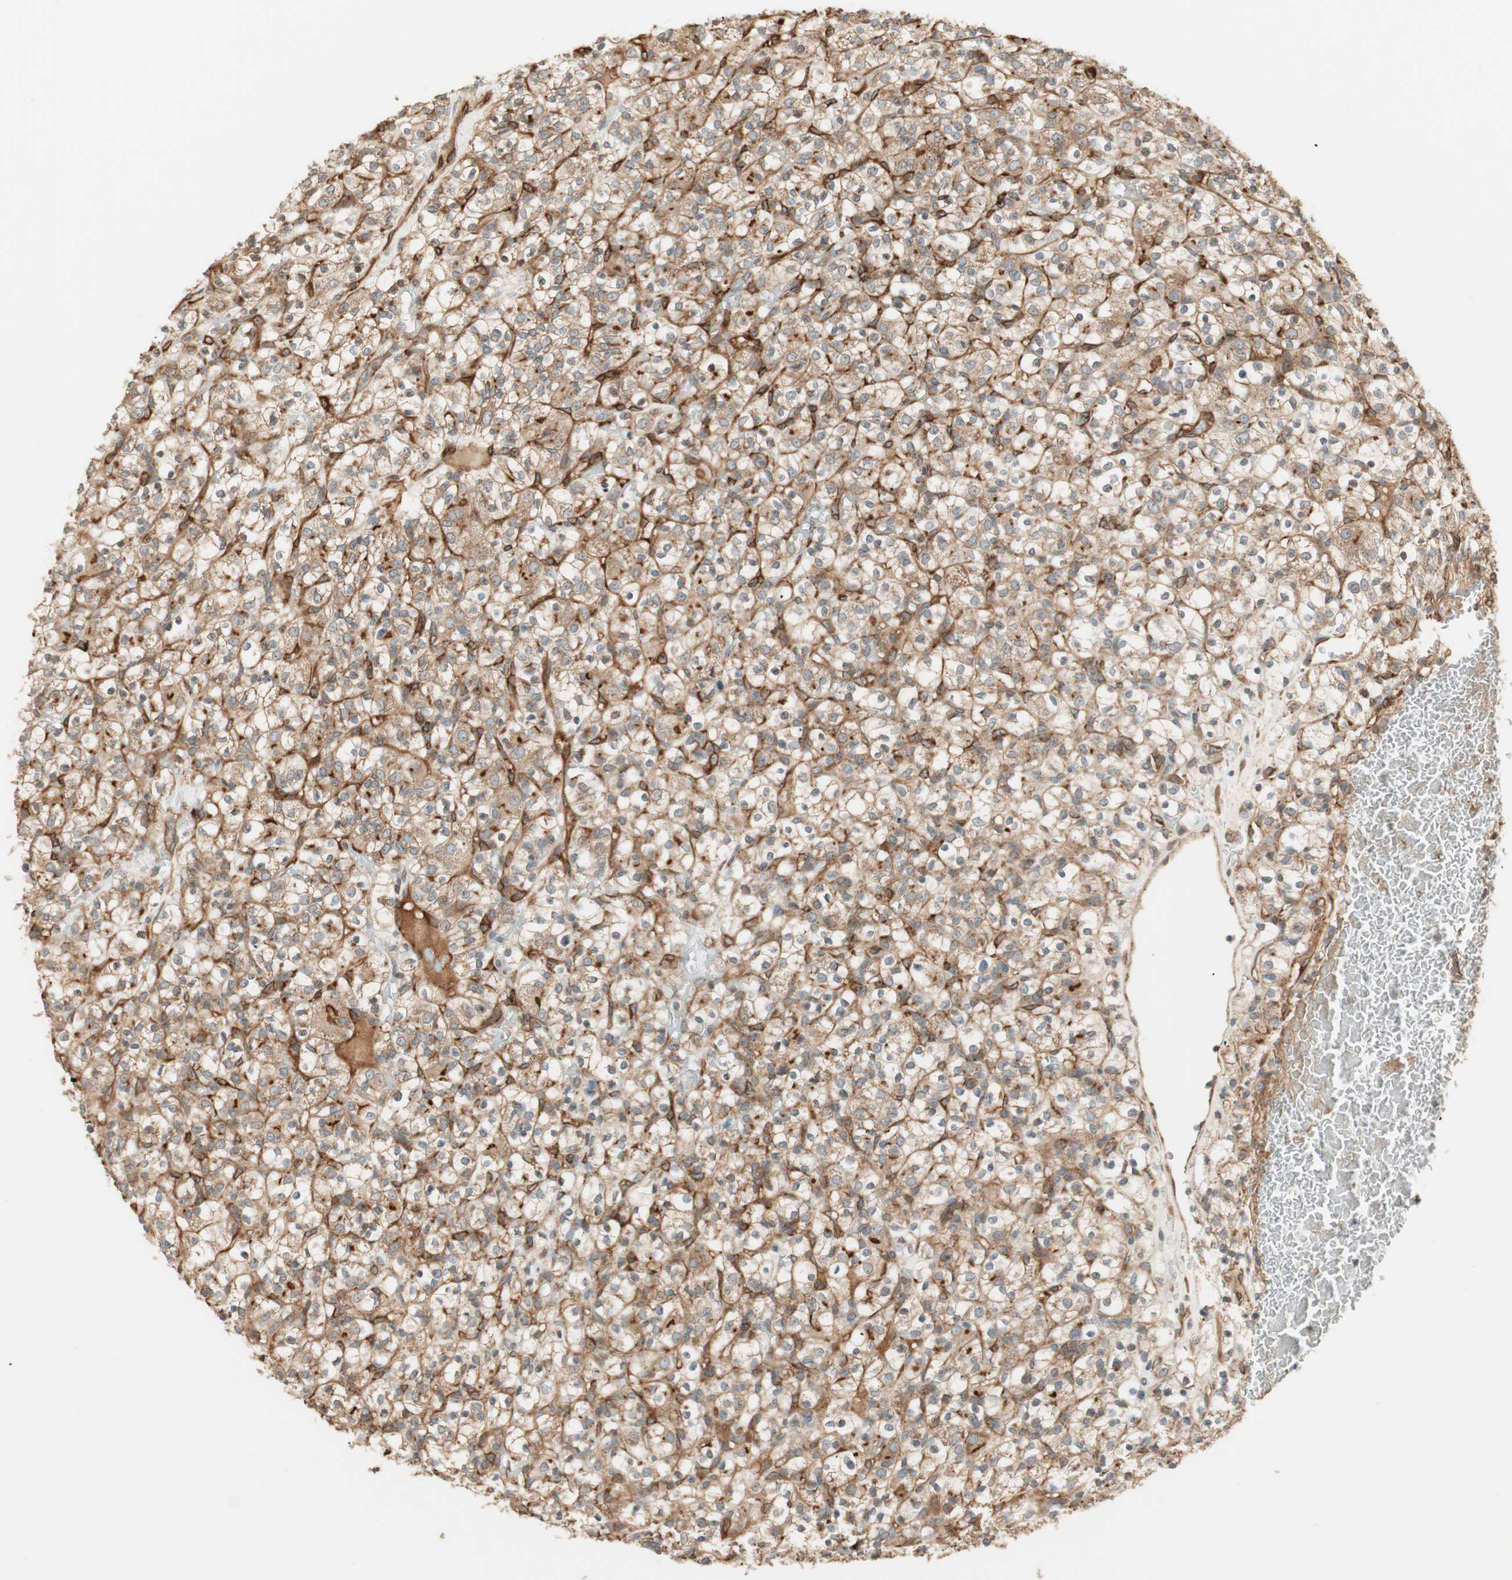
{"staining": {"intensity": "moderate", "quantity": ">75%", "location": "cytoplasmic/membranous"}, "tissue": "renal cancer", "cell_type": "Tumor cells", "image_type": "cancer", "snomed": [{"axis": "morphology", "description": "Normal tissue, NOS"}, {"axis": "morphology", "description": "Adenocarcinoma, NOS"}, {"axis": "topography", "description": "Kidney"}], "caption": "DAB immunohistochemical staining of human renal adenocarcinoma exhibits moderate cytoplasmic/membranous protein expression in approximately >75% of tumor cells. (DAB IHC with brightfield microscopy, high magnification).", "gene": "CTTNBP2NL", "patient": {"sex": "female", "age": 72}}